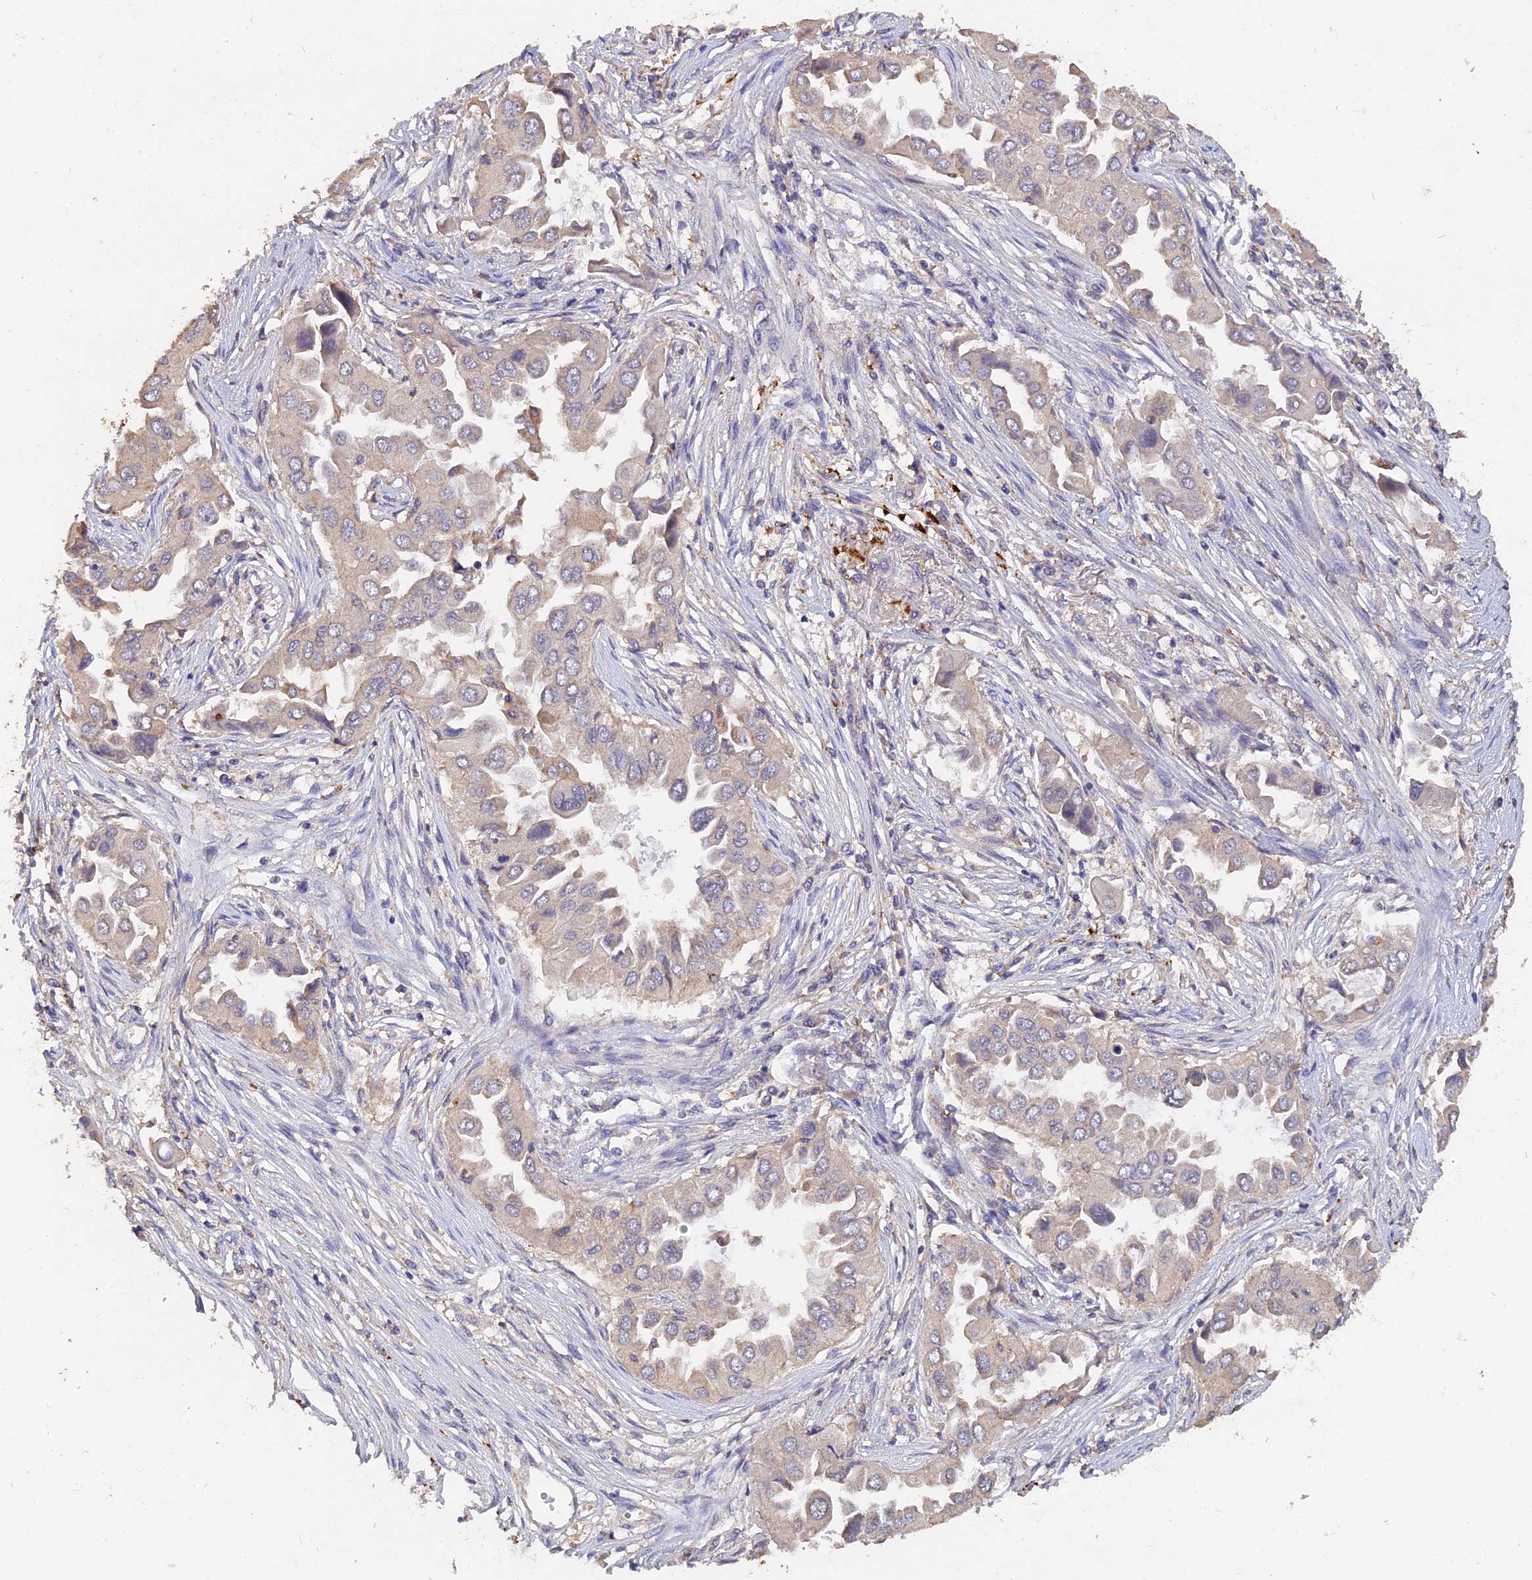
{"staining": {"intensity": "negative", "quantity": "none", "location": "none"}, "tissue": "lung cancer", "cell_type": "Tumor cells", "image_type": "cancer", "snomed": [{"axis": "morphology", "description": "Adenocarcinoma, NOS"}, {"axis": "topography", "description": "Lung"}], "caption": "The immunohistochemistry (IHC) histopathology image has no significant positivity in tumor cells of lung cancer tissue.", "gene": "SLC26A4", "patient": {"sex": "female", "age": 76}}